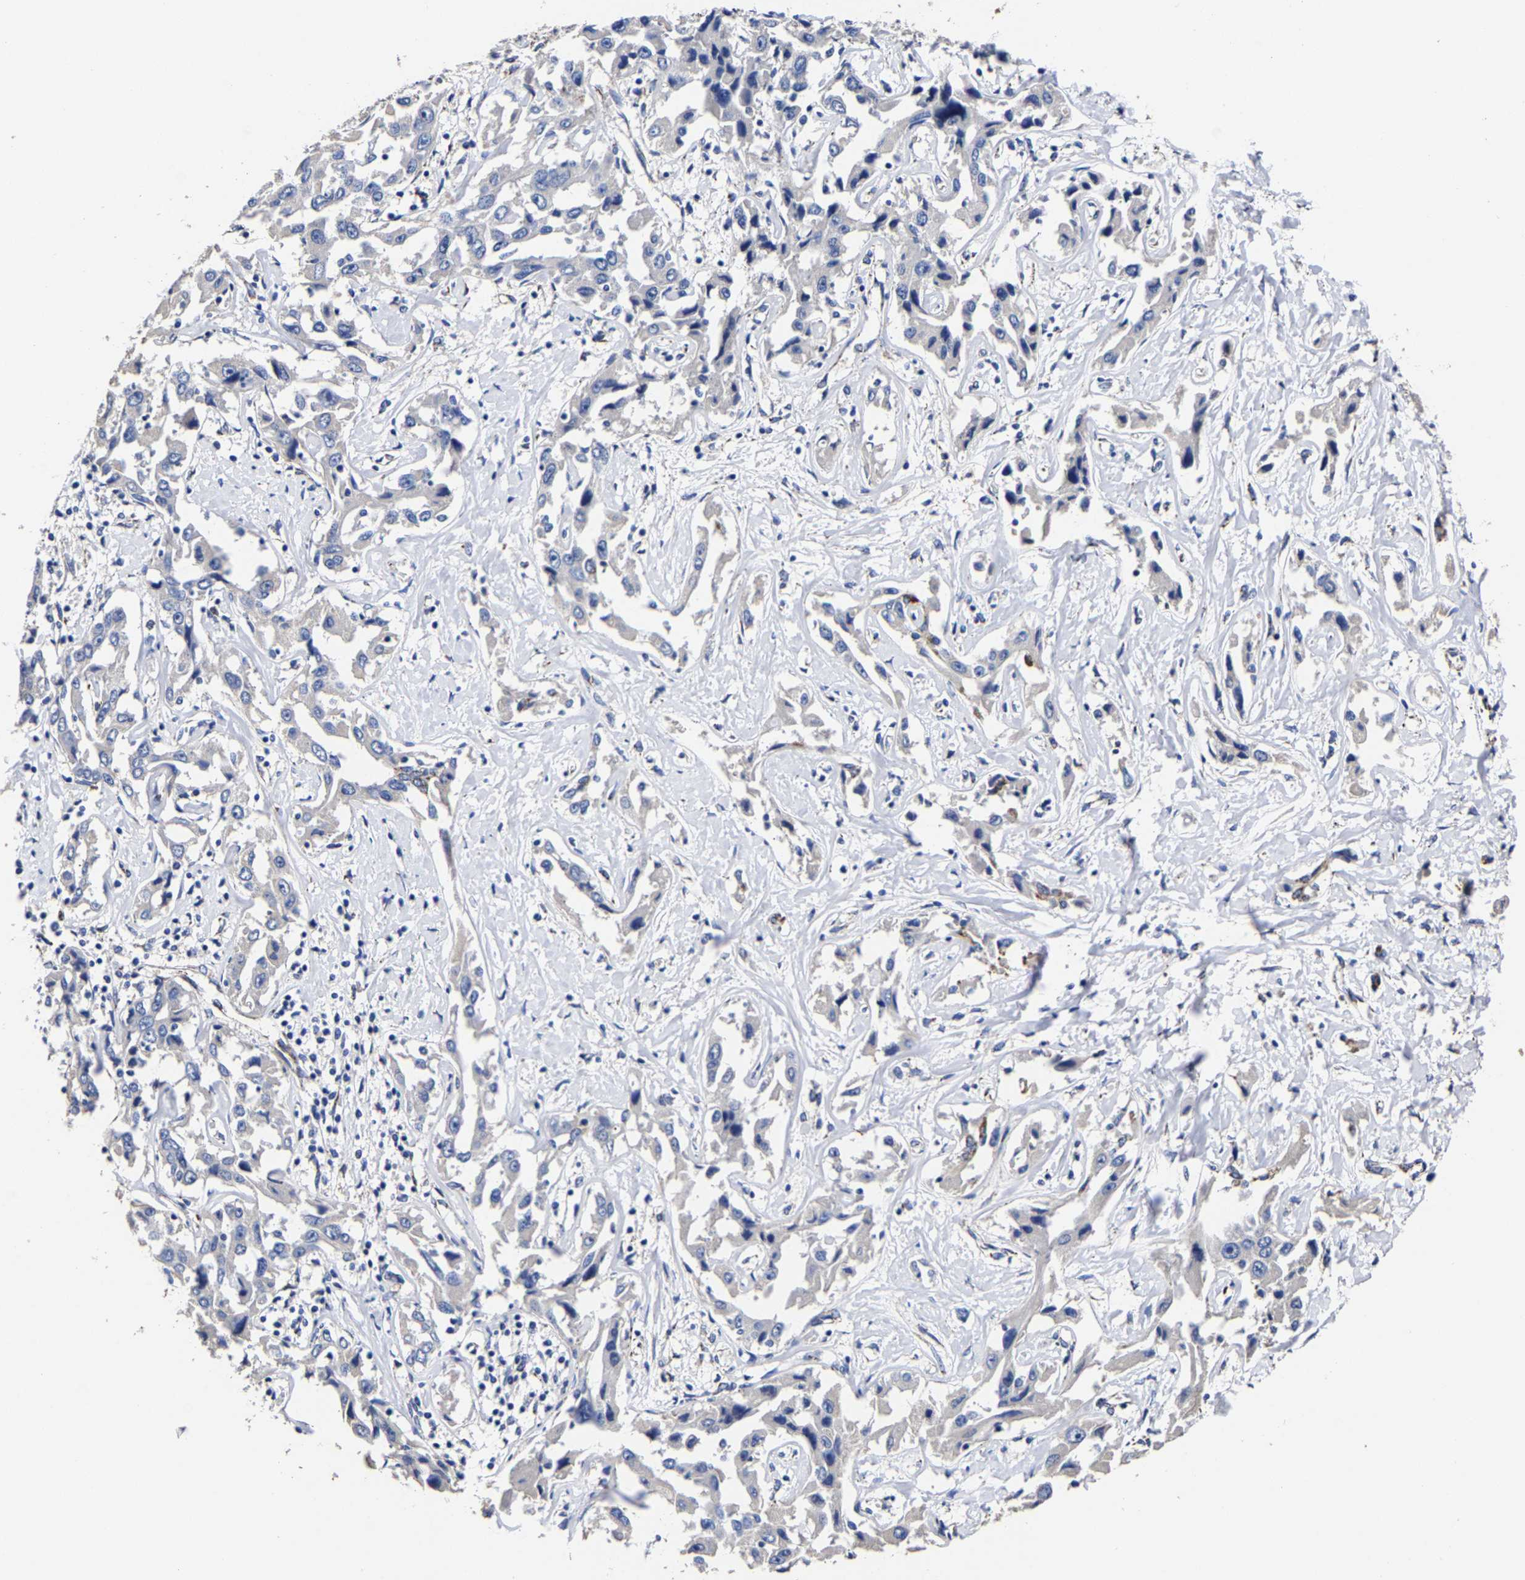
{"staining": {"intensity": "negative", "quantity": "none", "location": "none"}, "tissue": "liver cancer", "cell_type": "Tumor cells", "image_type": "cancer", "snomed": [{"axis": "morphology", "description": "Cholangiocarcinoma"}, {"axis": "topography", "description": "Liver"}], "caption": "This is a image of immunohistochemistry staining of cholangiocarcinoma (liver), which shows no positivity in tumor cells.", "gene": "AASS", "patient": {"sex": "male", "age": 59}}